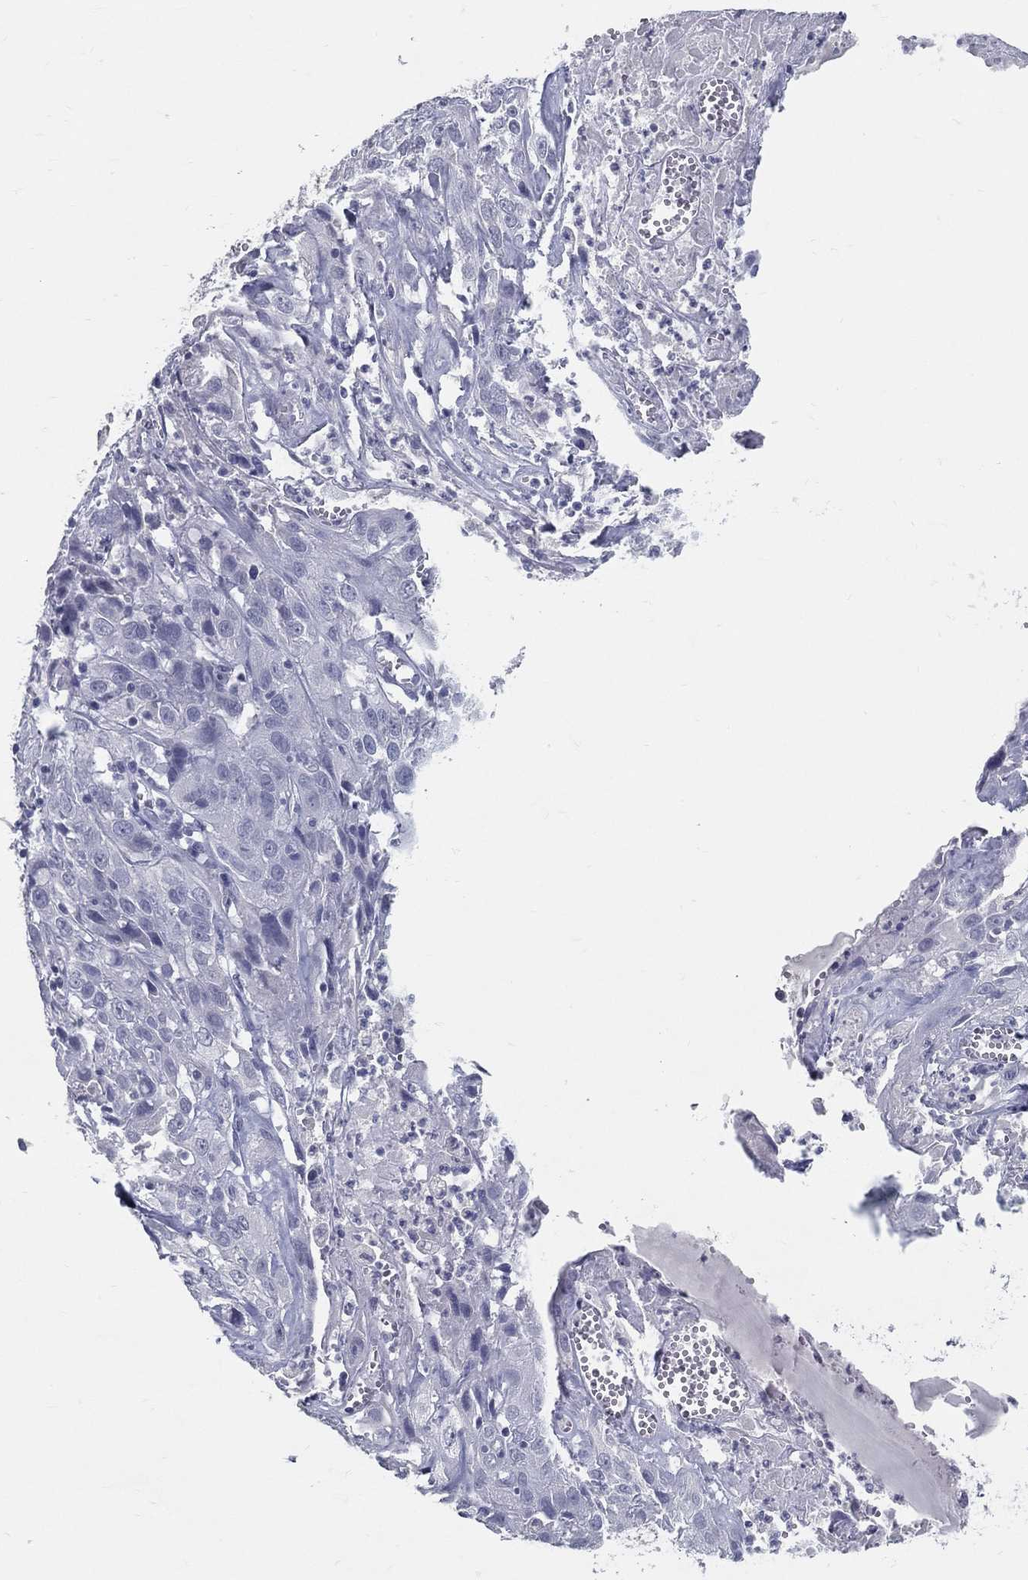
{"staining": {"intensity": "negative", "quantity": "none", "location": "none"}, "tissue": "cervical cancer", "cell_type": "Tumor cells", "image_type": "cancer", "snomed": [{"axis": "morphology", "description": "Squamous cell carcinoma, NOS"}, {"axis": "topography", "description": "Cervix"}], "caption": "A high-resolution histopathology image shows immunohistochemistry (IHC) staining of squamous cell carcinoma (cervical), which displays no significant positivity in tumor cells.", "gene": "ACE2", "patient": {"sex": "female", "age": 32}}